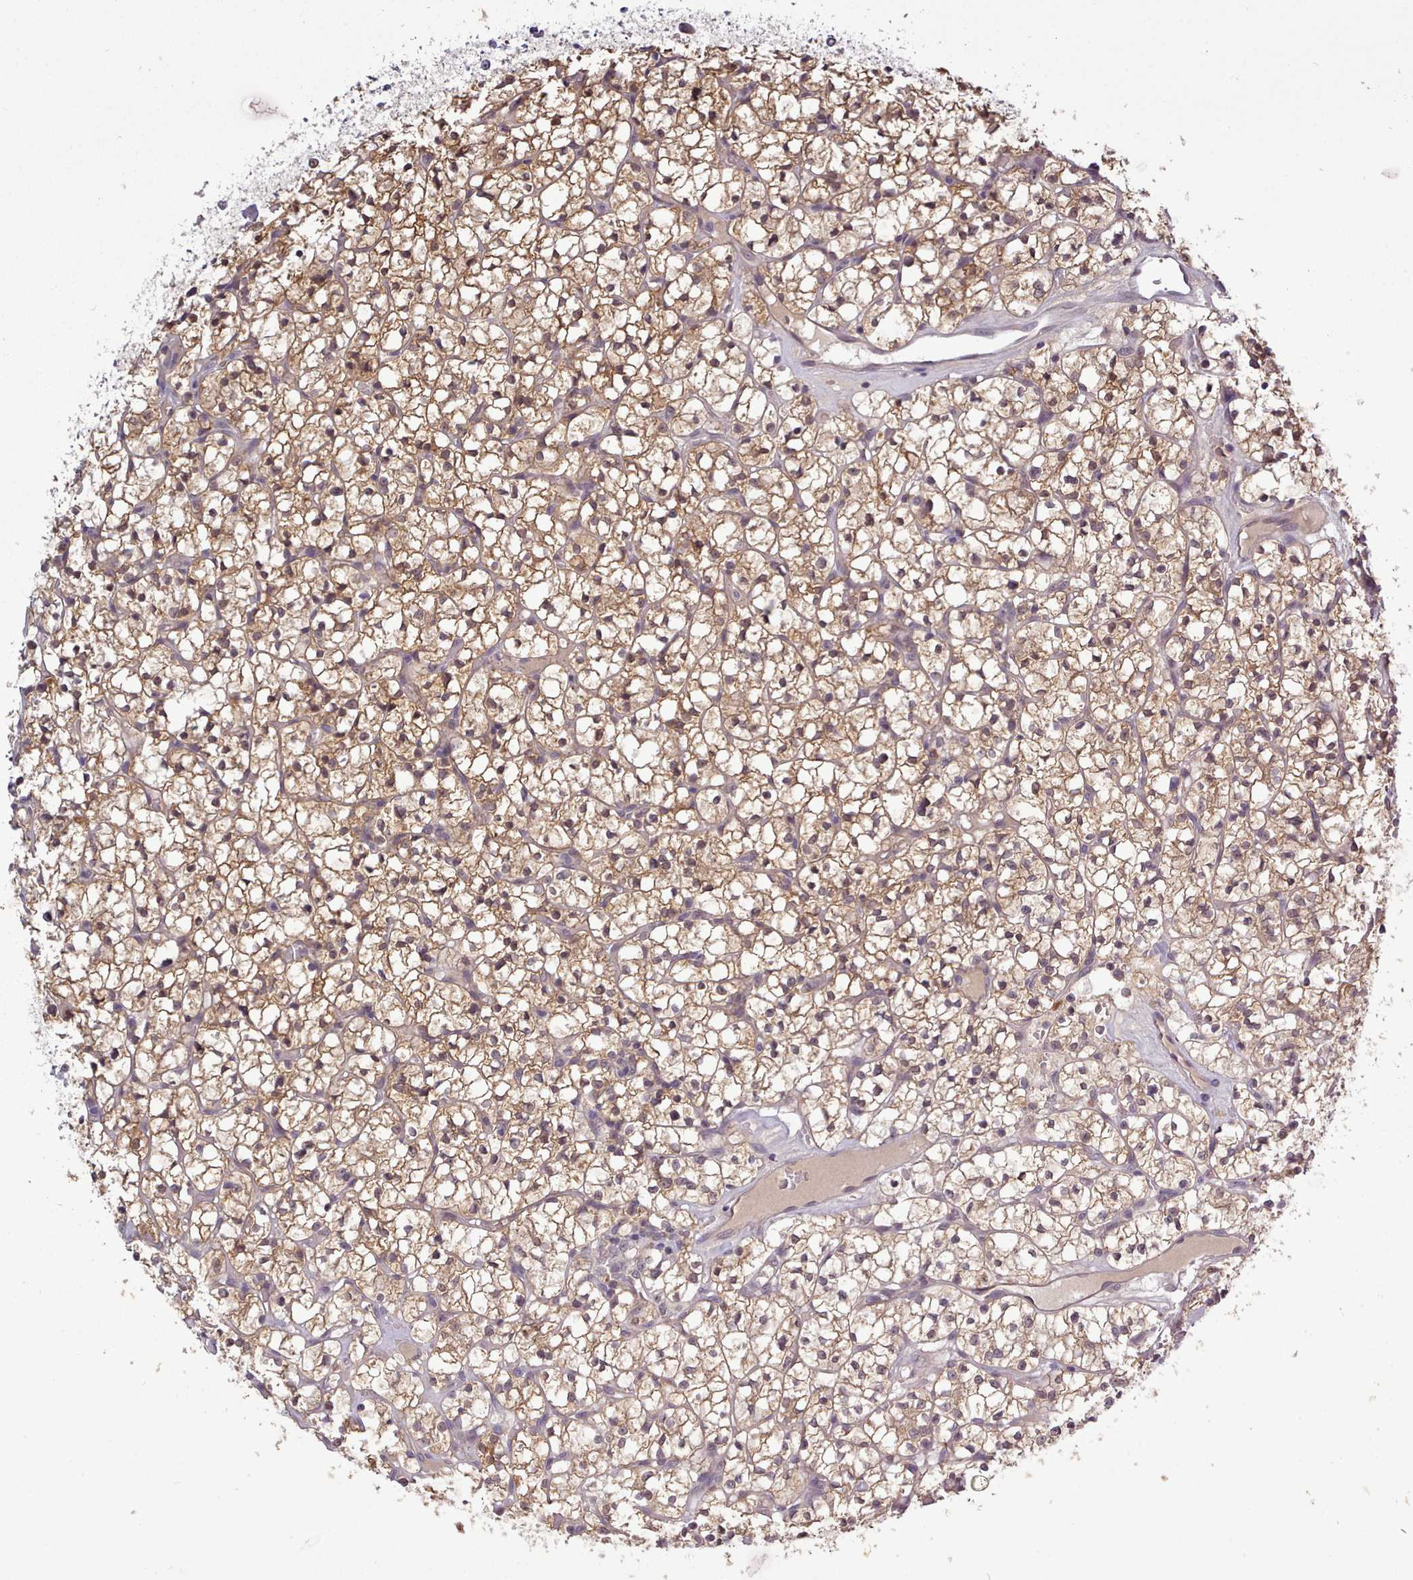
{"staining": {"intensity": "moderate", "quantity": ">75%", "location": "cytoplasmic/membranous,nuclear"}, "tissue": "renal cancer", "cell_type": "Tumor cells", "image_type": "cancer", "snomed": [{"axis": "morphology", "description": "Adenocarcinoma, NOS"}, {"axis": "topography", "description": "Kidney"}], "caption": "Immunohistochemical staining of human adenocarcinoma (renal) exhibits medium levels of moderate cytoplasmic/membranous and nuclear expression in approximately >75% of tumor cells.", "gene": "ARL17A", "patient": {"sex": "female", "age": 64}}